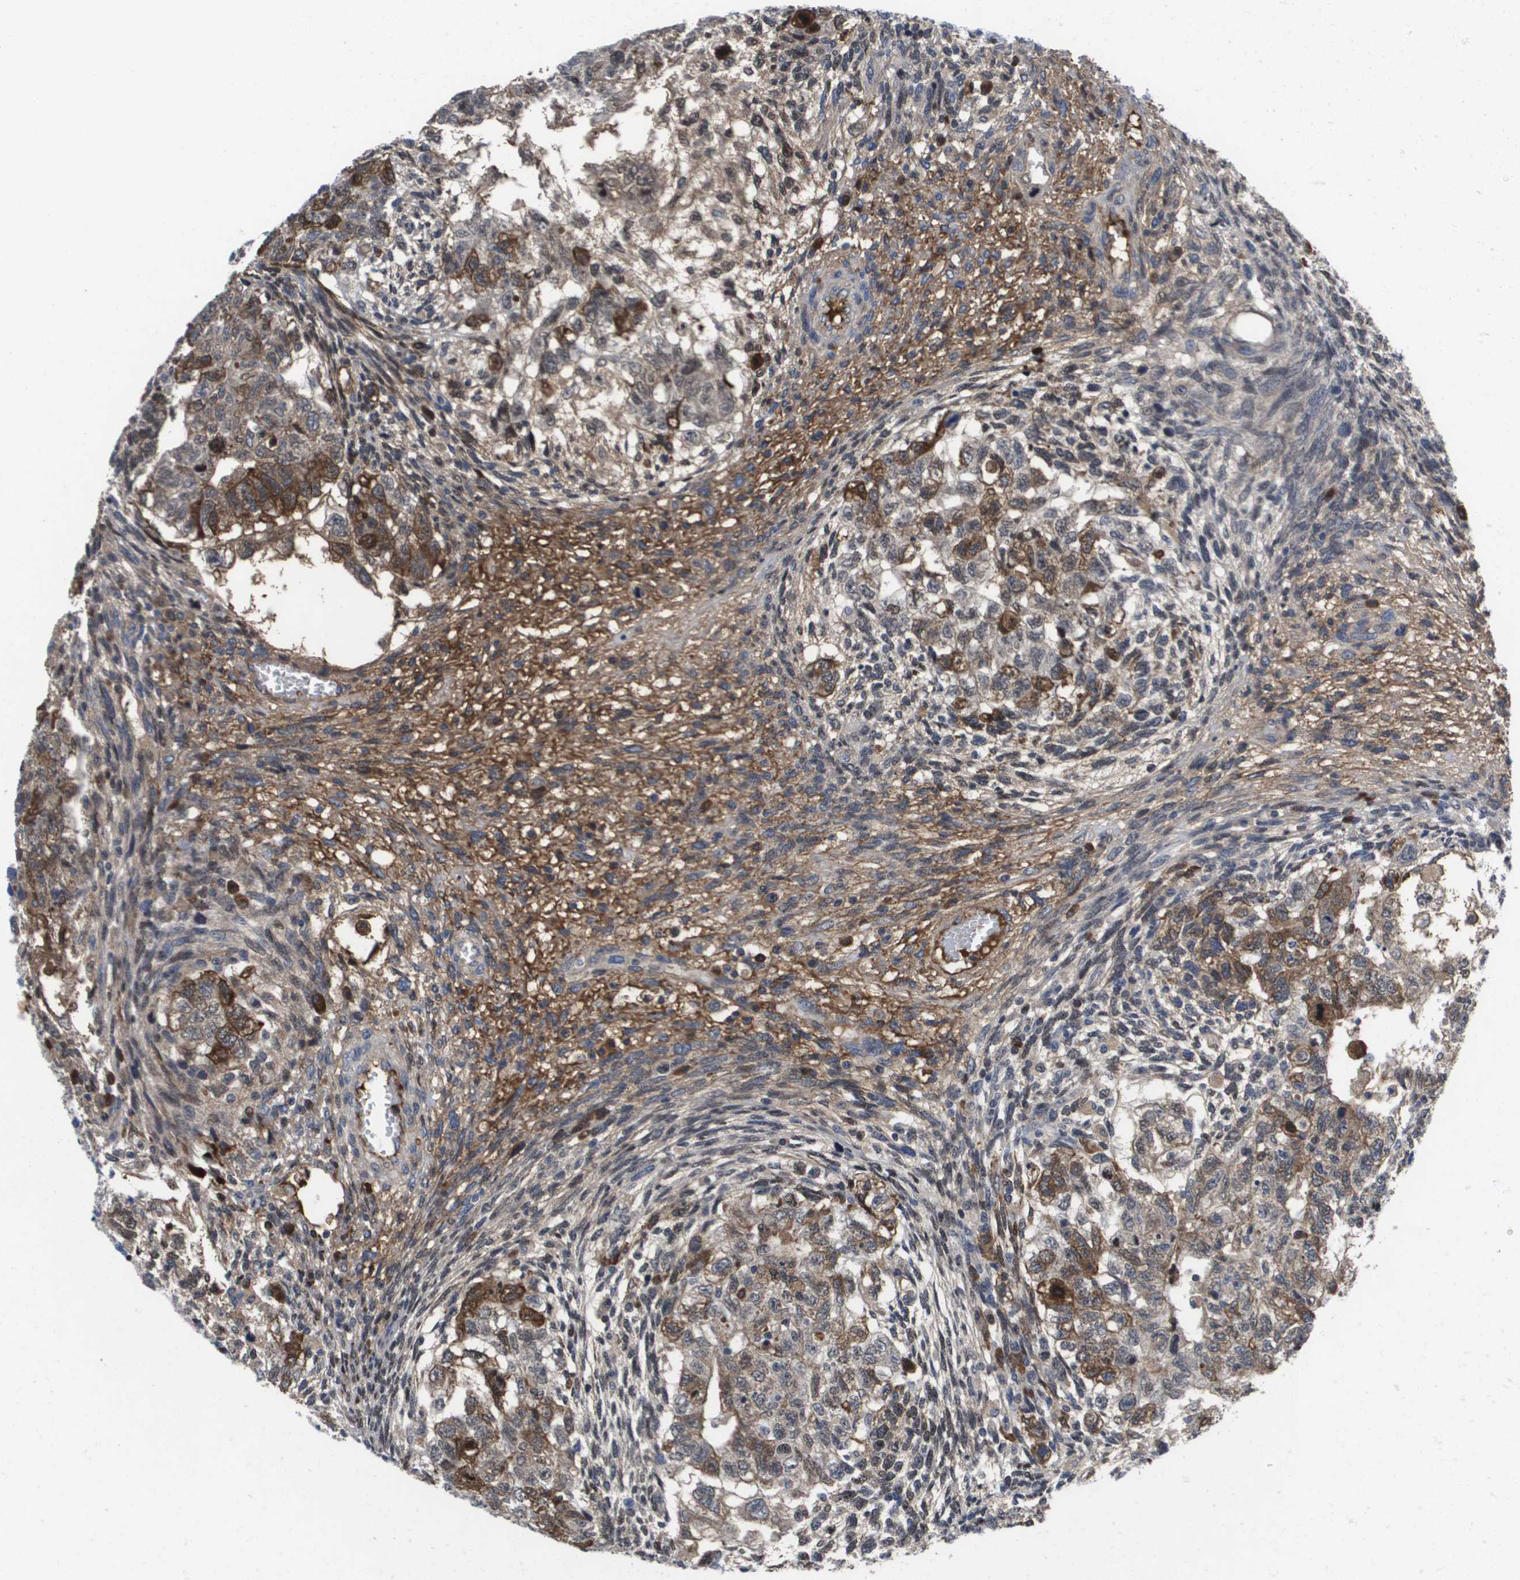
{"staining": {"intensity": "weak", "quantity": ">75%", "location": "cytoplasmic/membranous"}, "tissue": "testis cancer", "cell_type": "Tumor cells", "image_type": "cancer", "snomed": [{"axis": "morphology", "description": "Normal tissue, NOS"}, {"axis": "morphology", "description": "Carcinoma, Embryonal, NOS"}, {"axis": "topography", "description": "Testis"}], "caption": "Testis cancer (embryonal carcinoma) was stained to show a protein in brown. There is low levels of weak cytoplasmic/membranous staining in approximately >75% of tumor cells.", "gene": "SERPINC1", "patient": {"sex": "male", "age": 36}}